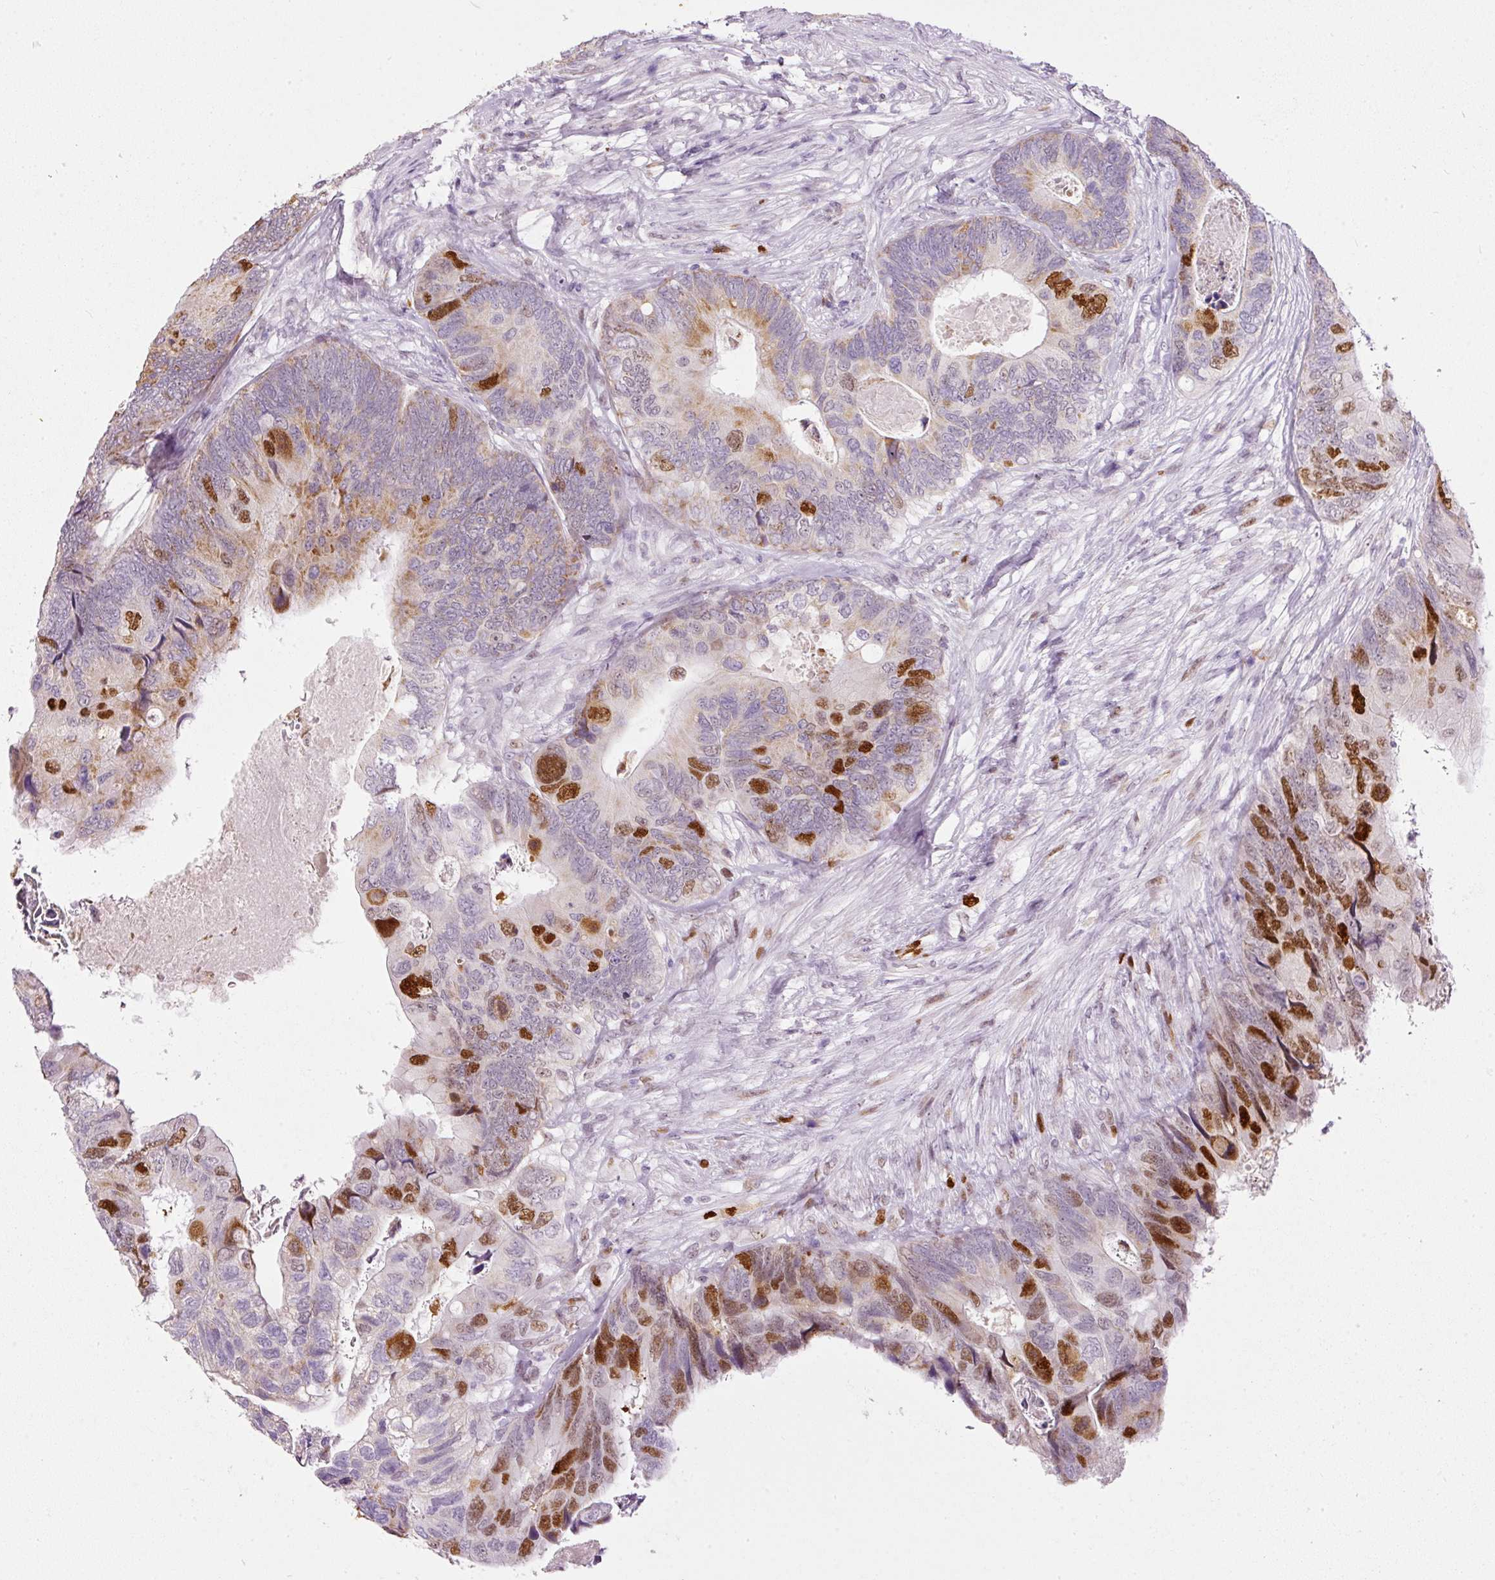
{"staining": {"intensity": "moderate", "quantity": "25%-75%", "location": "nuclear"}, "tissue": "colorectal cancer", "cell_type": "Tumor cells", "image_type": "cancer", "snomed": [{"axis": "morphology", "description": "Adenocarcinoma, NOS"}, {"axis": "topography", "description": "Colon"}], "caption": "This micrograph demonstrates immunohistochemistry (IHC) staining of colorectal adenocarcinoma, with medium moderate nuclear positivity in approximately 25%-75% of tumor cells.", "gene": "KPNA2", "patient": {"sex": "female", "age": 67}}